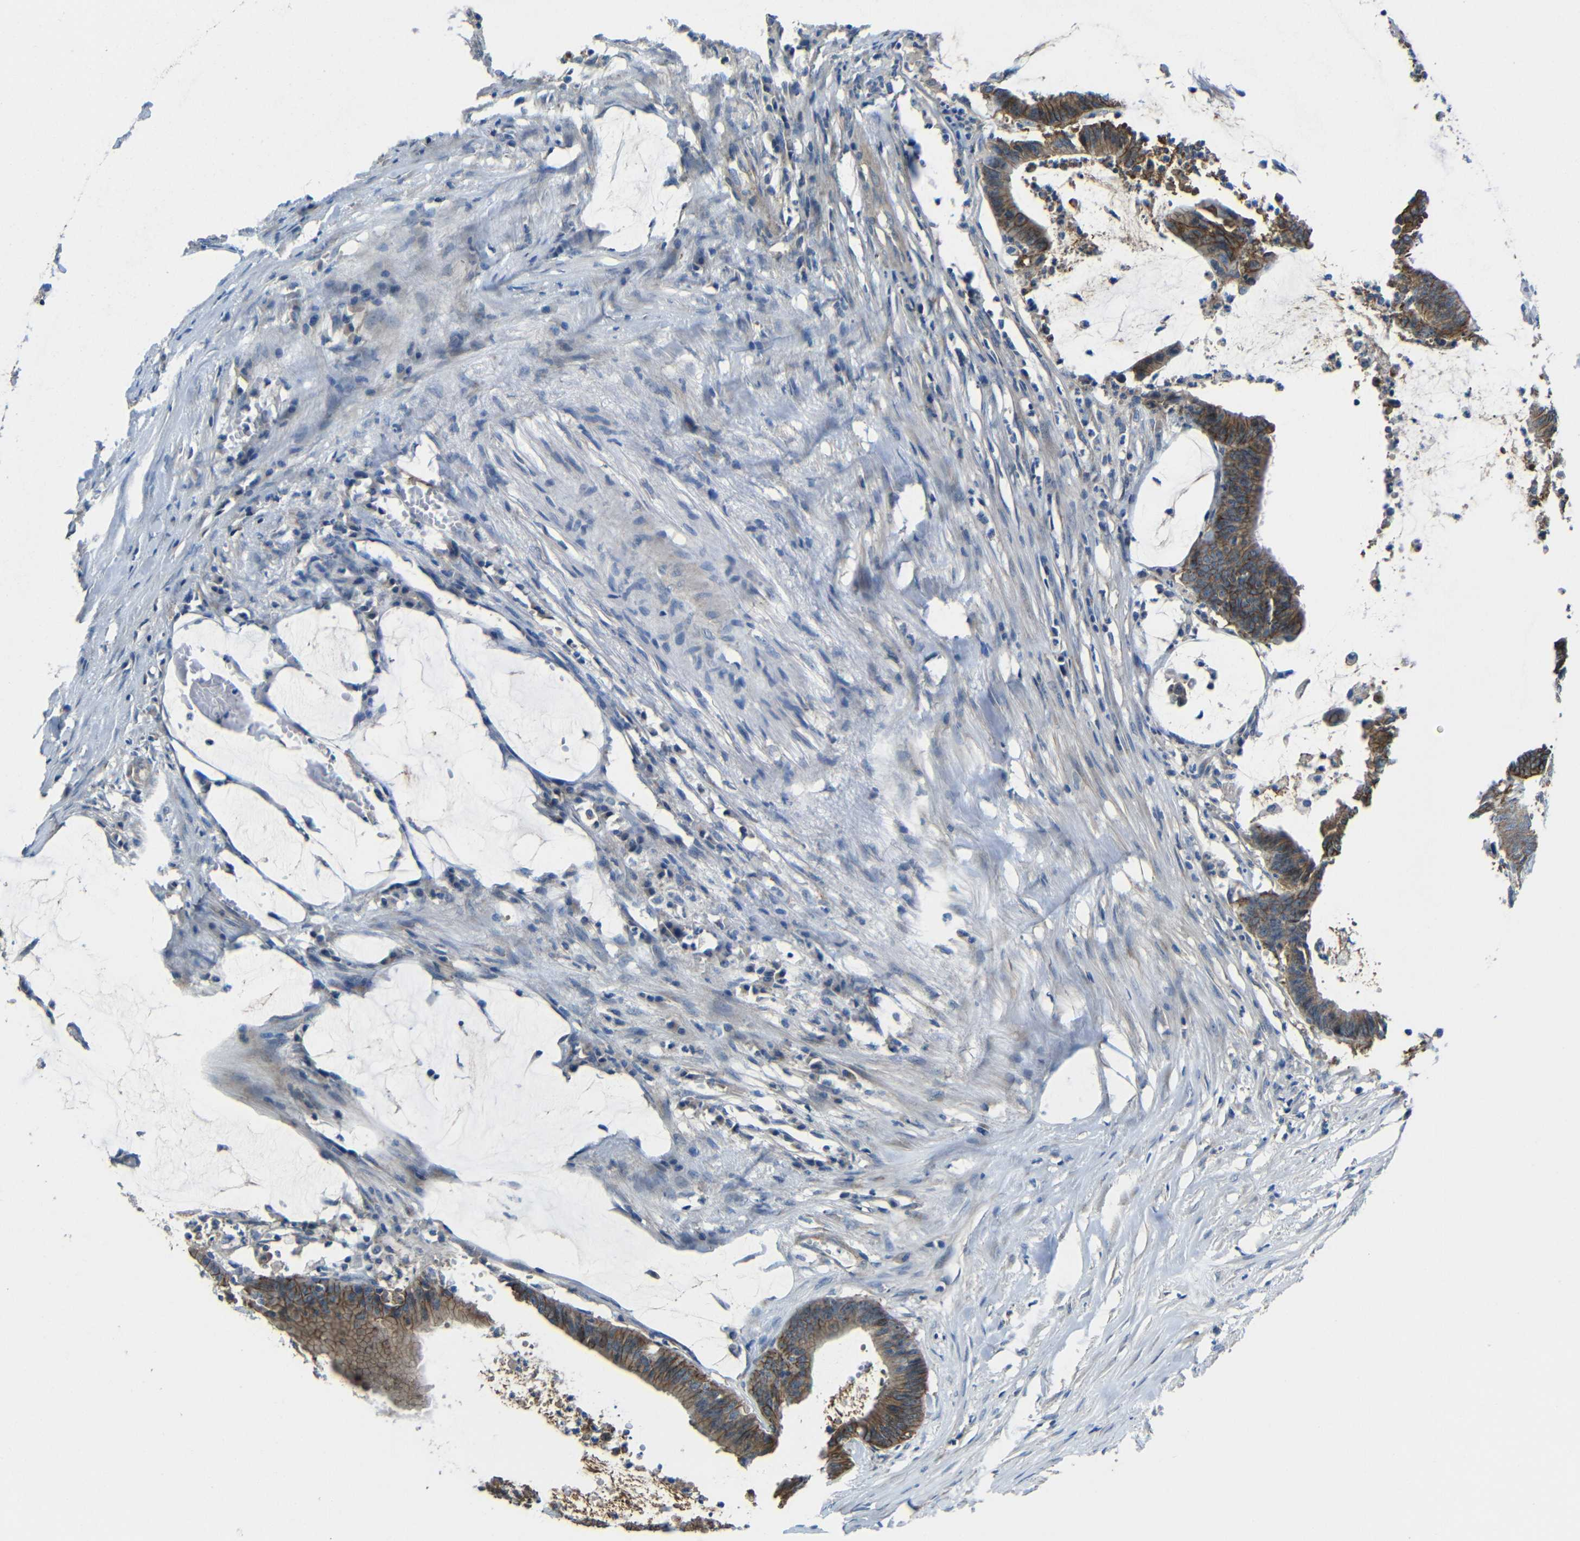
{"staining": {"intensity": "moderate", "quantity": ">75%", "location": "cytoplasmic/membranous"}, "tissue": "colorectal cancer", "cell_type": "Tumor cells", "image_type": "cancer", "snomed": [{"axis": "morphology", "description": "Adenocarcinoma, NOS"}, {"axis": "topography", "description": "Rectum"}], "caption": "A brown stain labels moderate cytoplasmic/membranous positivity of a protein in colorectal cancer tumor cells.", "gene": "ZNF90", "patient": {"sex": "female", "age": 66}}